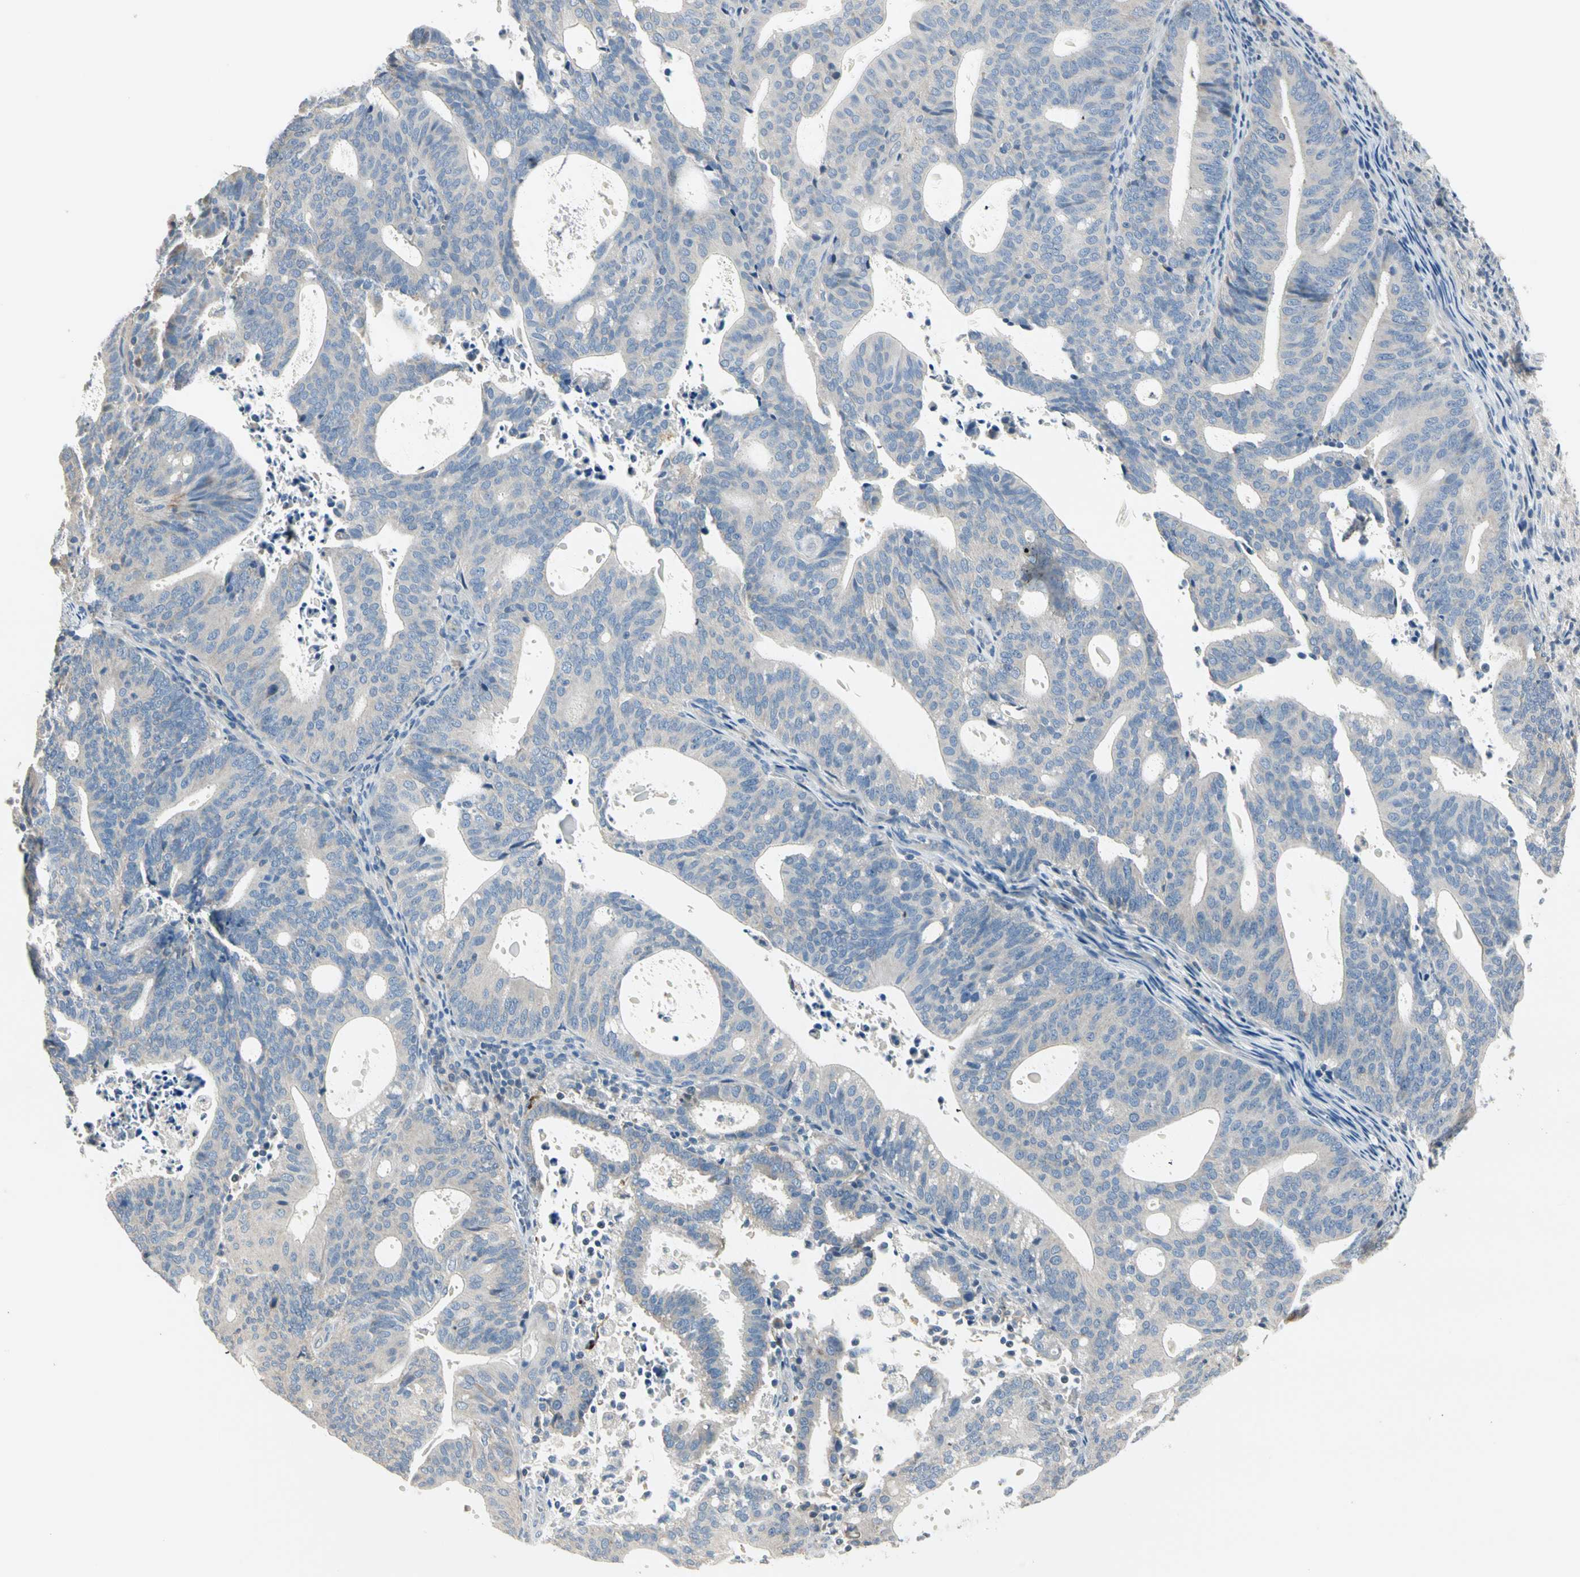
{"staining": {"intensity": "negative", "quantity": "none", "location": "none"}, "tissue": "endometrial cancer", "cell_type": "Tumor cells", "image_type": "cancer", "snomed": [{"axis": "morphology", "description": "Adenocarcinoma, NOS"}, {"axis": "topography", "description": "Uterus"}], "caption": "Immunohistochemistry (IHC) photomicrograph of neoplastic tissue: adenocarcinoma (endometrial) stained with DAB reveals no significant protein staining in tumor cells.", "gene": "GPR153", "patient": {"sex": "female", "age": 83}}